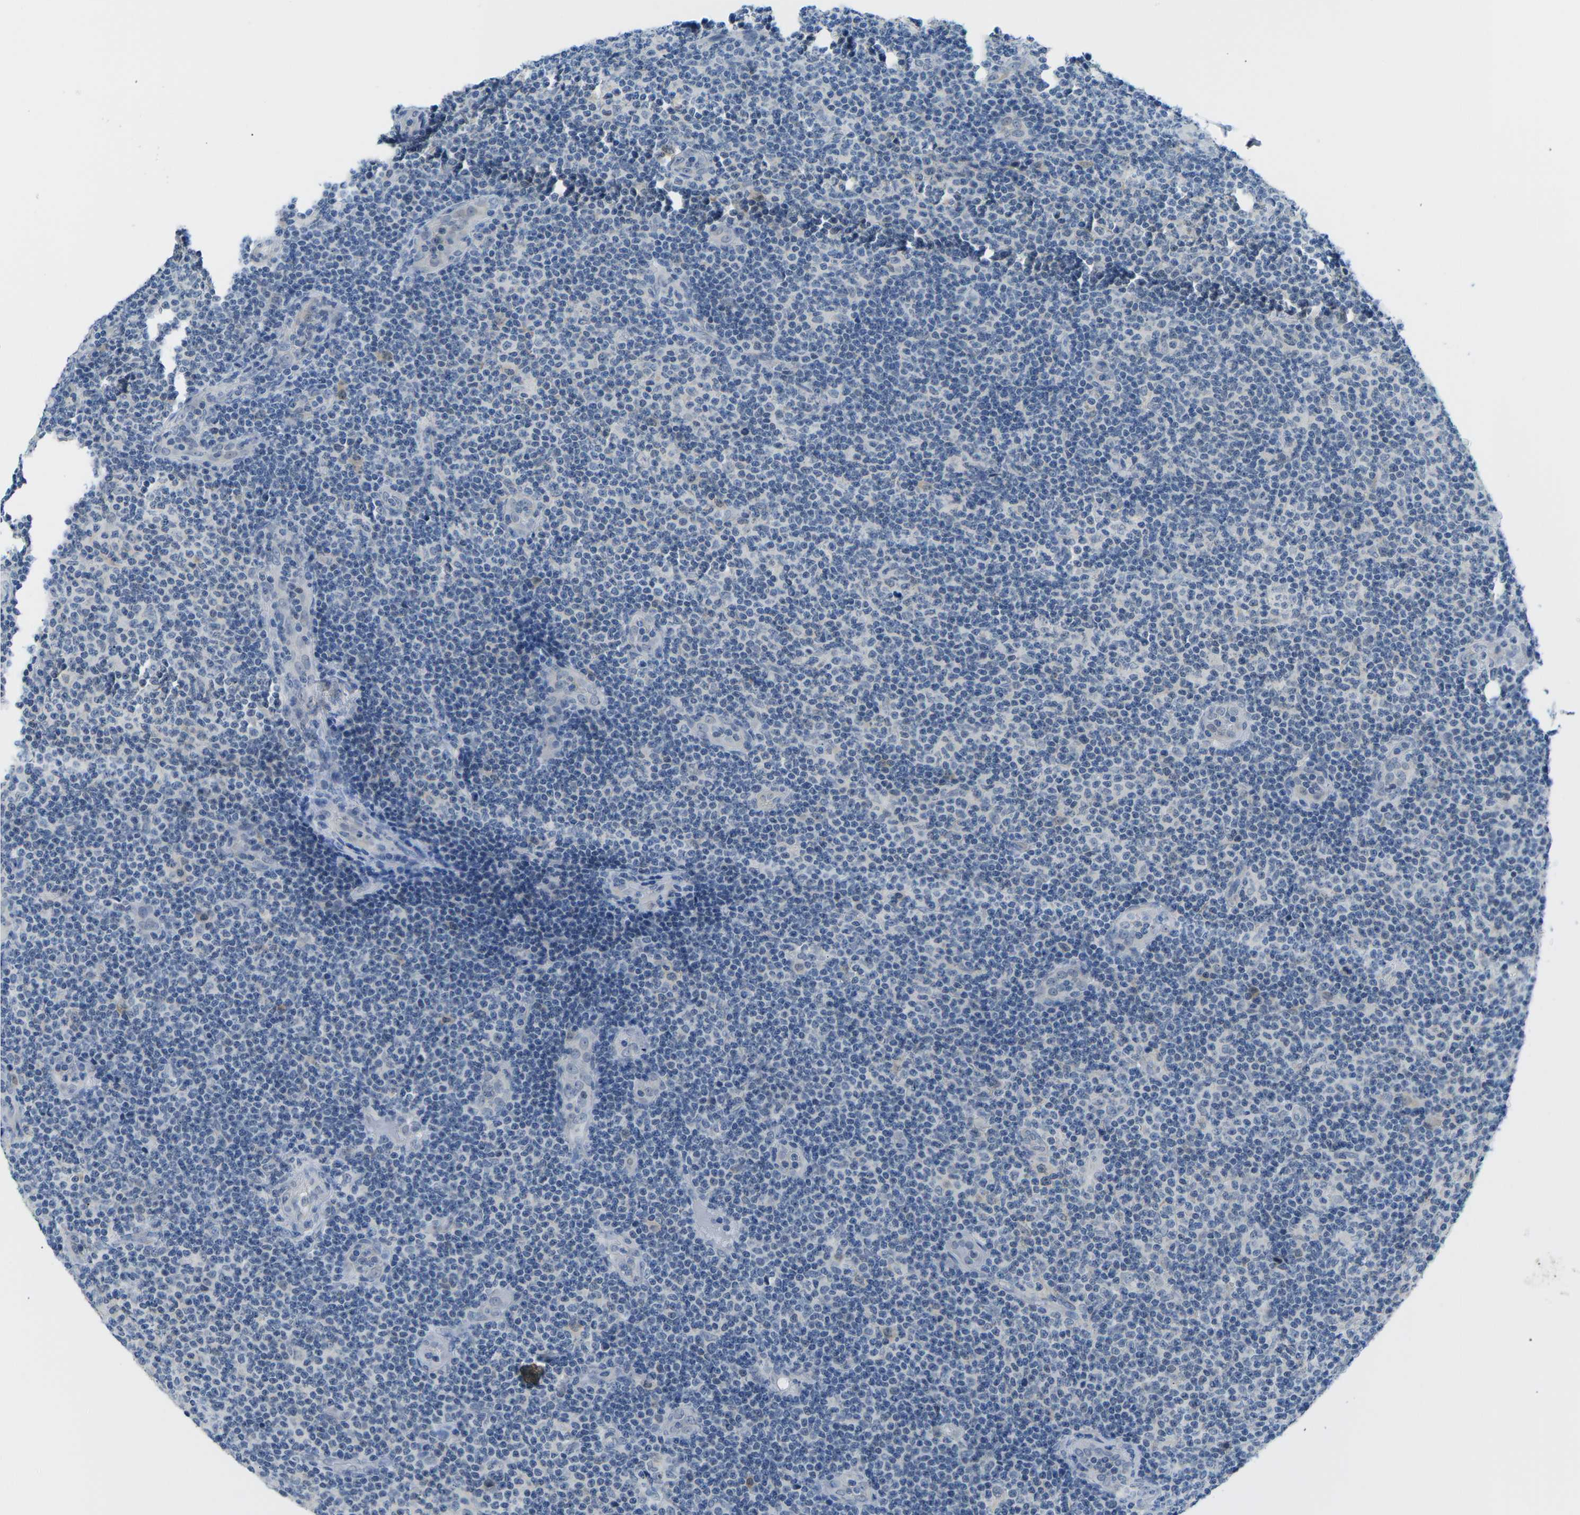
{"staining": {"intensity": "negative", "quantity": "none", "location": "none"}, "tissue": "lymphoma", "cell_type": "Tumor cells", "image_type": "cancer", "snomed": [{"axis": "morphology", "description": "Malignant lymphoma, non-Hodgkin's type, Low grade"}, {"axis": "topography", "description": "Lymph node"}], "caption": "Immunohistochemistry (IHC) image of human low-grade malignant lymphoma, non-Hodgkin's type stained for a protein (brown), which shows no expression in tumor cells.", "gene": "PSAT1", "patient": {"sex": "male", "age": 83}}